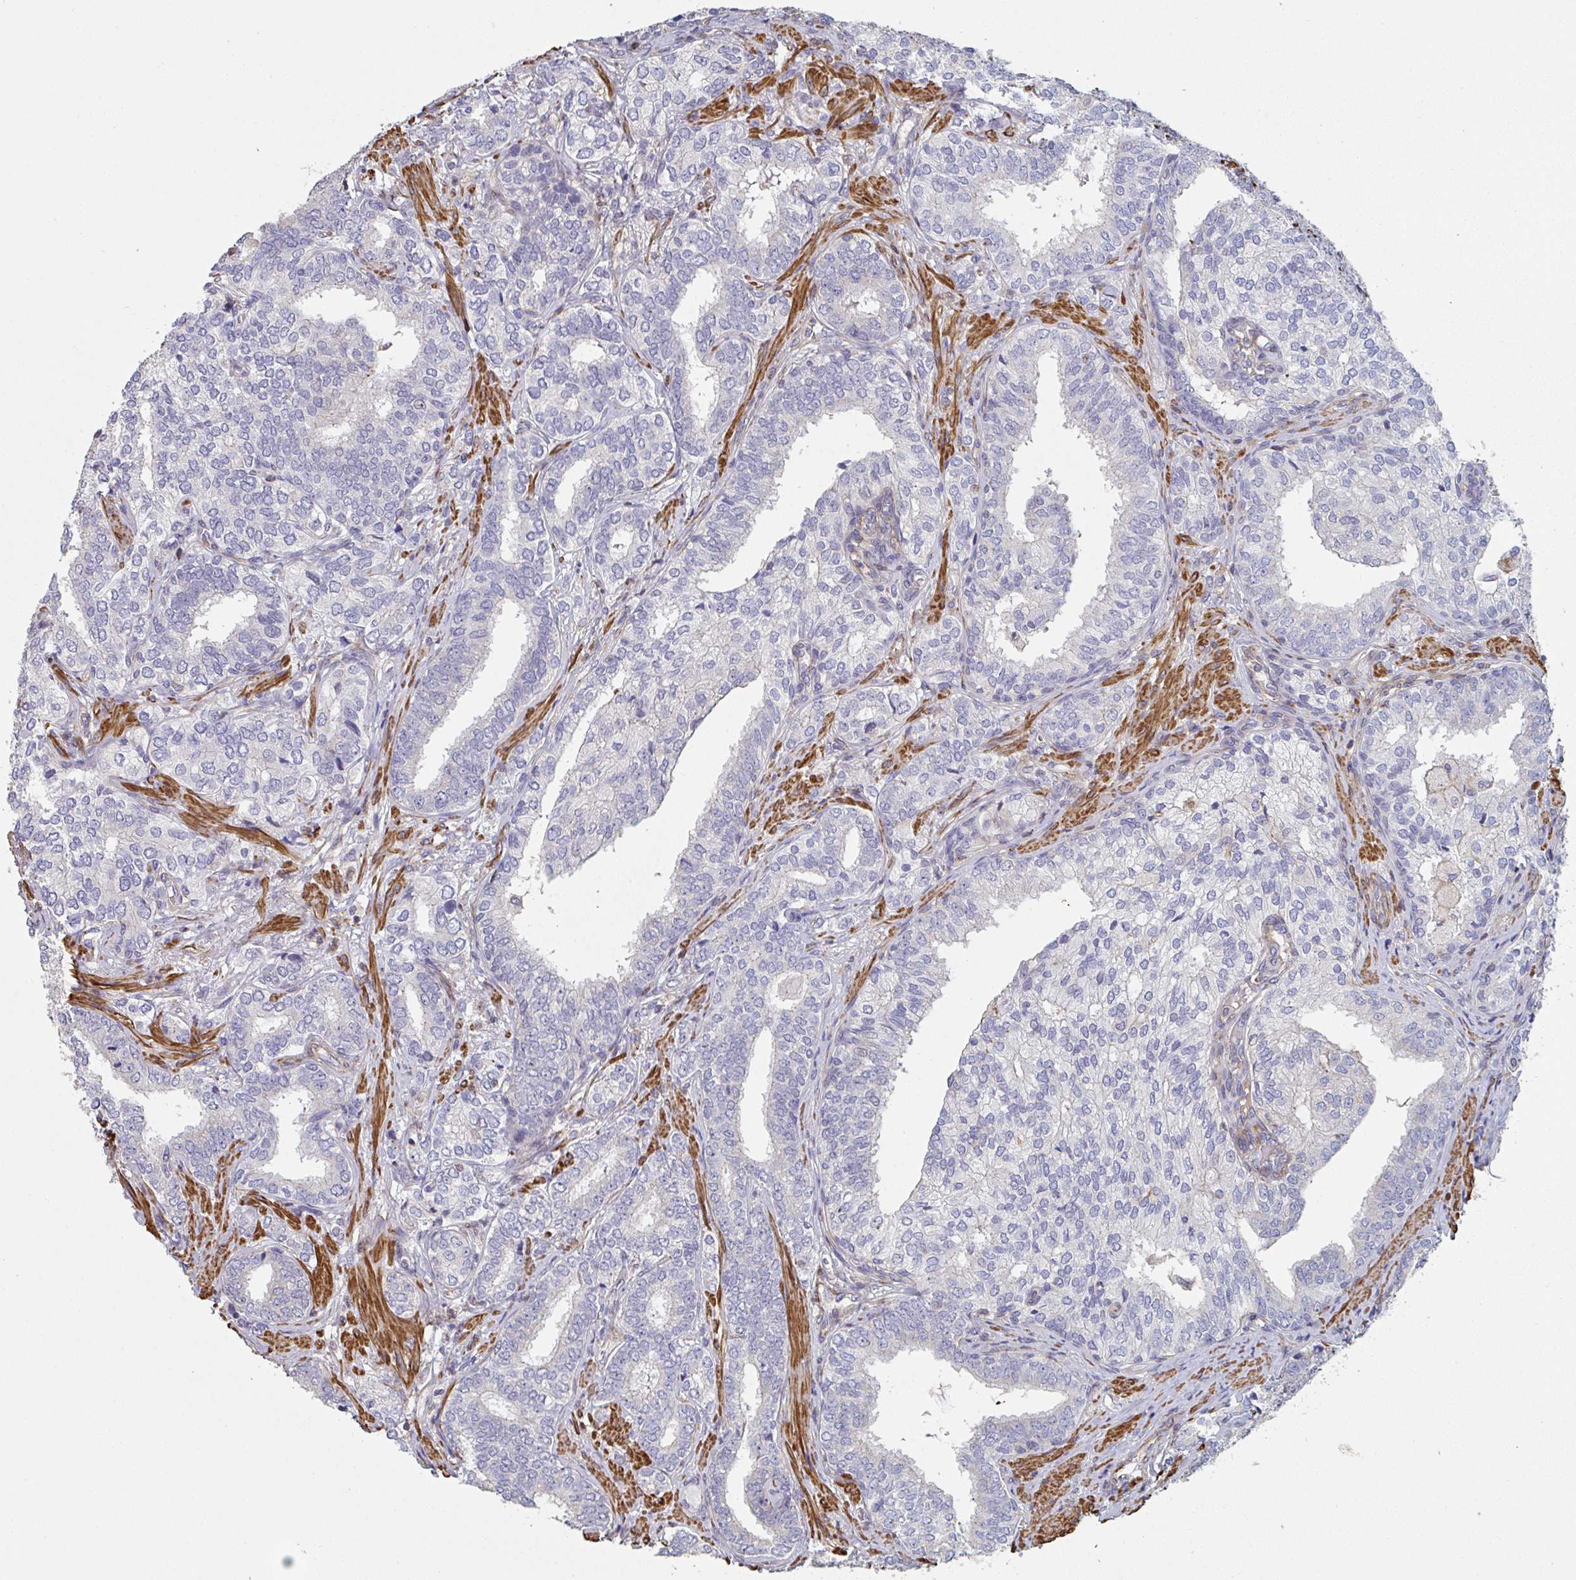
{"staining": {"intensity": "negative", "quantity": "none", "location": "none"}, "tissue": "prostate cancer", "cell_type": "Tumor cells", "image_type": "cancer", "snomed": [{"axis": "morphology", "description": "Adenocarcinoma, High grade"}, {"axis": "topography", "description": "Prostate"}], "caption": "This is an IHC photomicrograph of prostate cancer (high-grade adenocarcinoma). There is no staining in tumor cells.", "gene": "FZD2", "patient": {"sex": "male", "age": 72}}